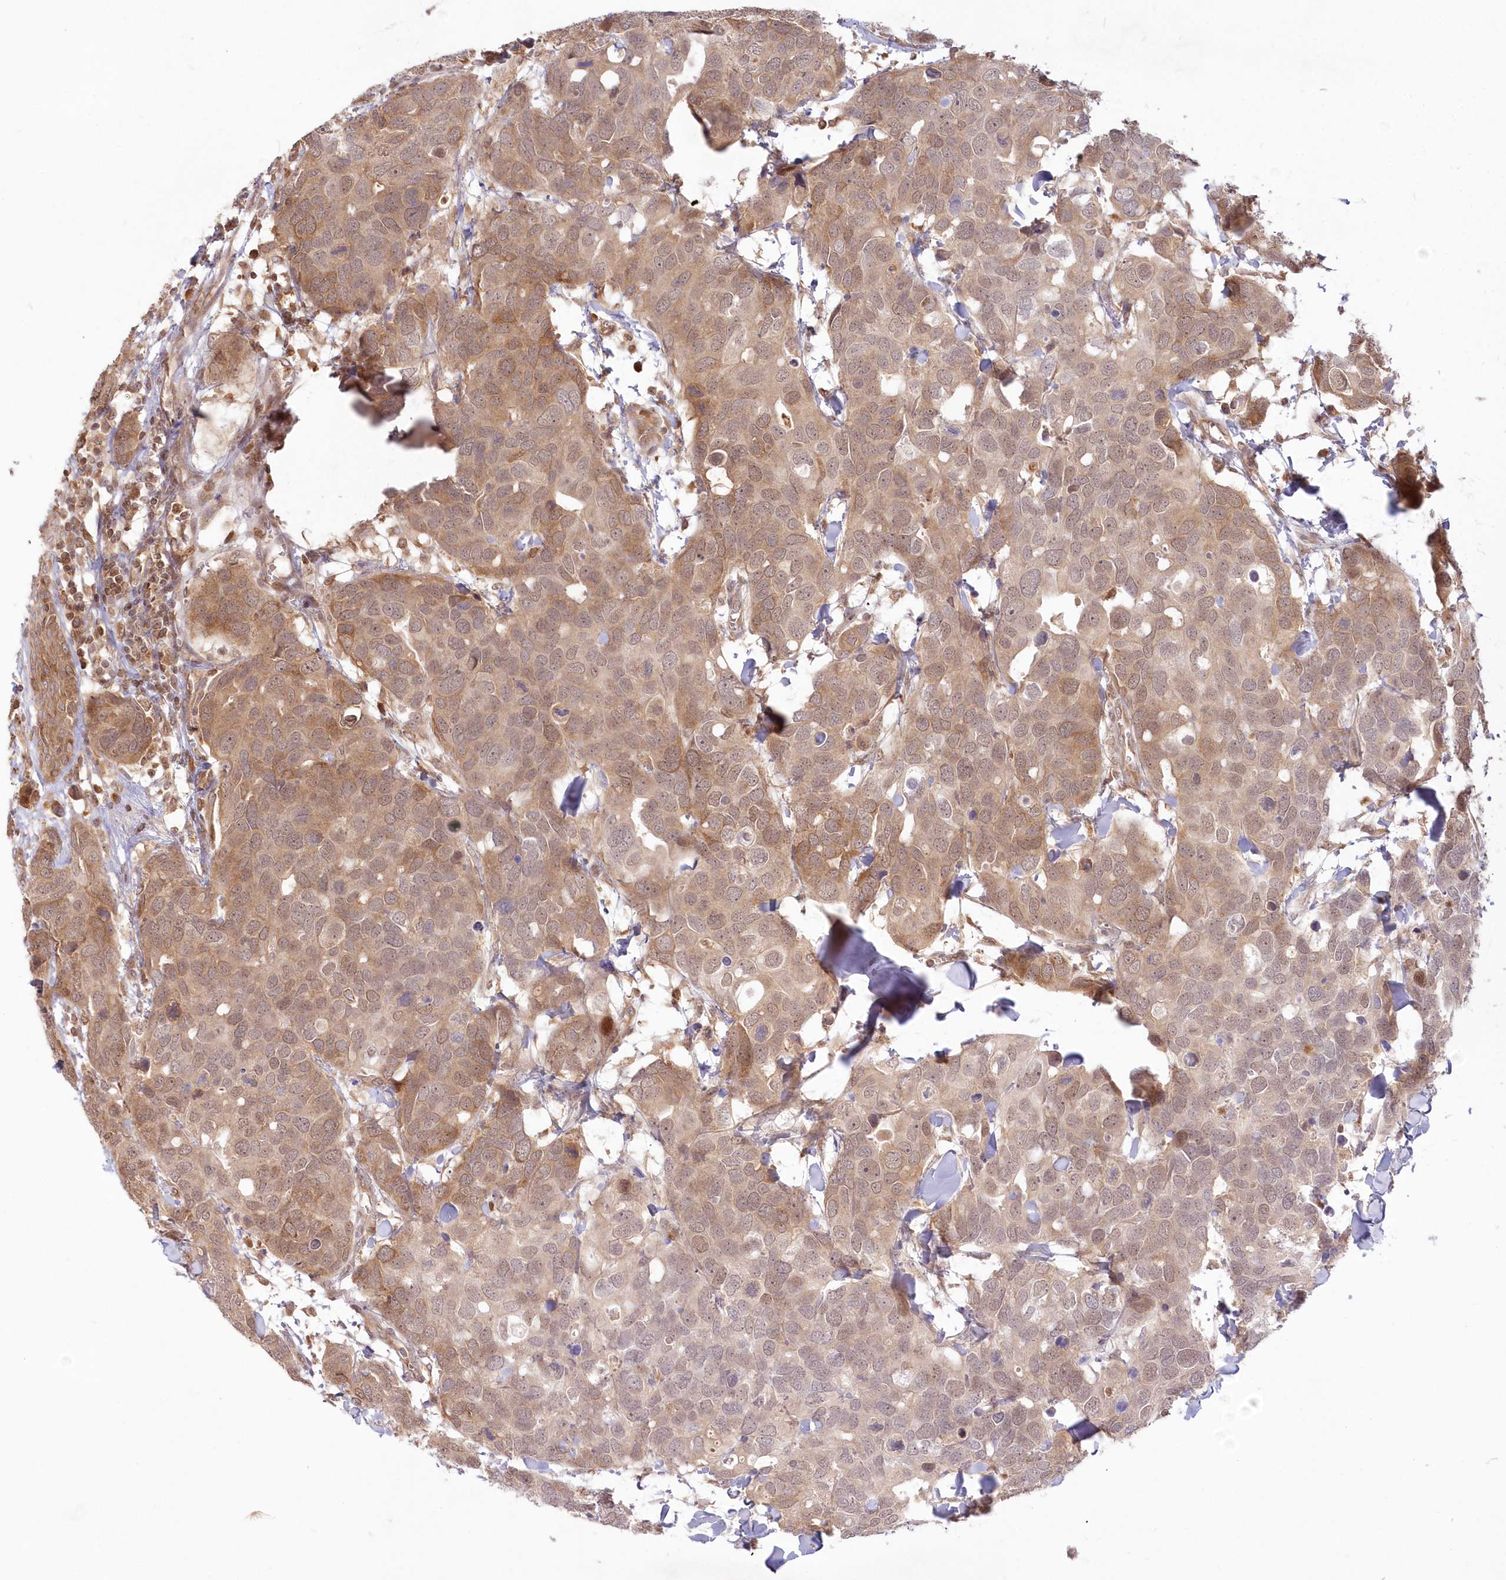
{"staining": {"intensity": "moderate", "quantity": "25%-75%", "location": "cytoplasmic/membranous,nuclear"}, "tissue": "breast cancer", "cell_type": "Tumor cells", "image_type": "cancer", "snomed": [{"axis": "morphology", "description": "Duct carcinoma"}, {"axis": "topography", "description": "Breast"}], "caption": "DAB (3,3'-diaminobenzidine) immunohistochemical staining of human breast cancer (infiltrating ductal carcinoma) demonstrates moderate cytoplasmic/membranous and nuclear protein positivity in about 25%-75% of tumor cells.", "gene": "MTMR3", "patient": {"sex": "female", "age": 83}}